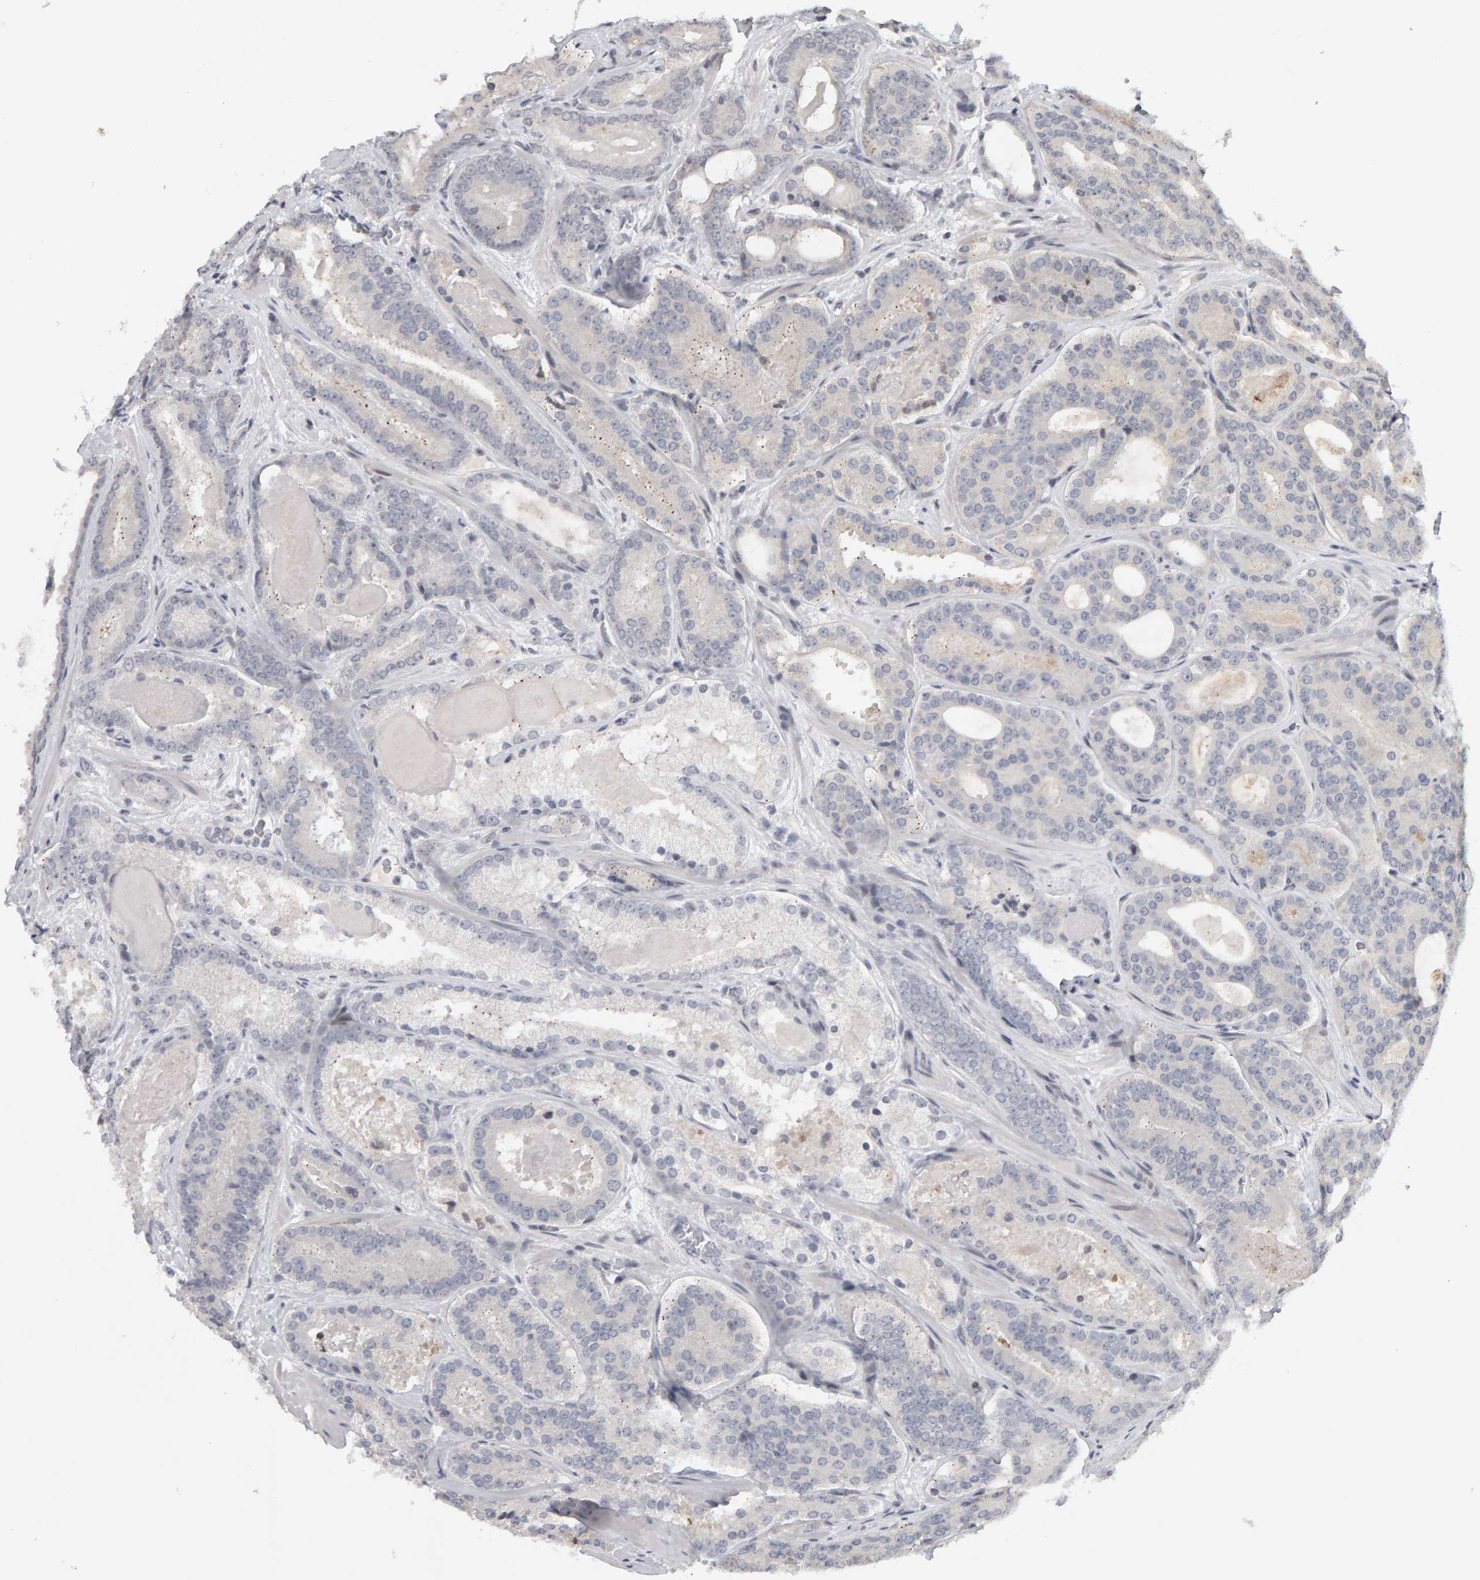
{"staining": {"intensity": "negative", "quantity": "none", "location": "none"}, "tissue": "prostate cancer", "cell_type": "Tumor cells", "image_type": "cancer", "snomed": [{"axis": "morphology", "description": "Adenocarcinoma, High grade"}, {"axis": "topography", "description": "Prostate"}], "caption": "Tumor cells show no significant staining in prostate cancer. The staining is performed using DAB brown chromogen with nuclei counter-stained in using hematoxylin.", "gene": "TRAM1", "patient": {"sex": "male", "age": 60}}